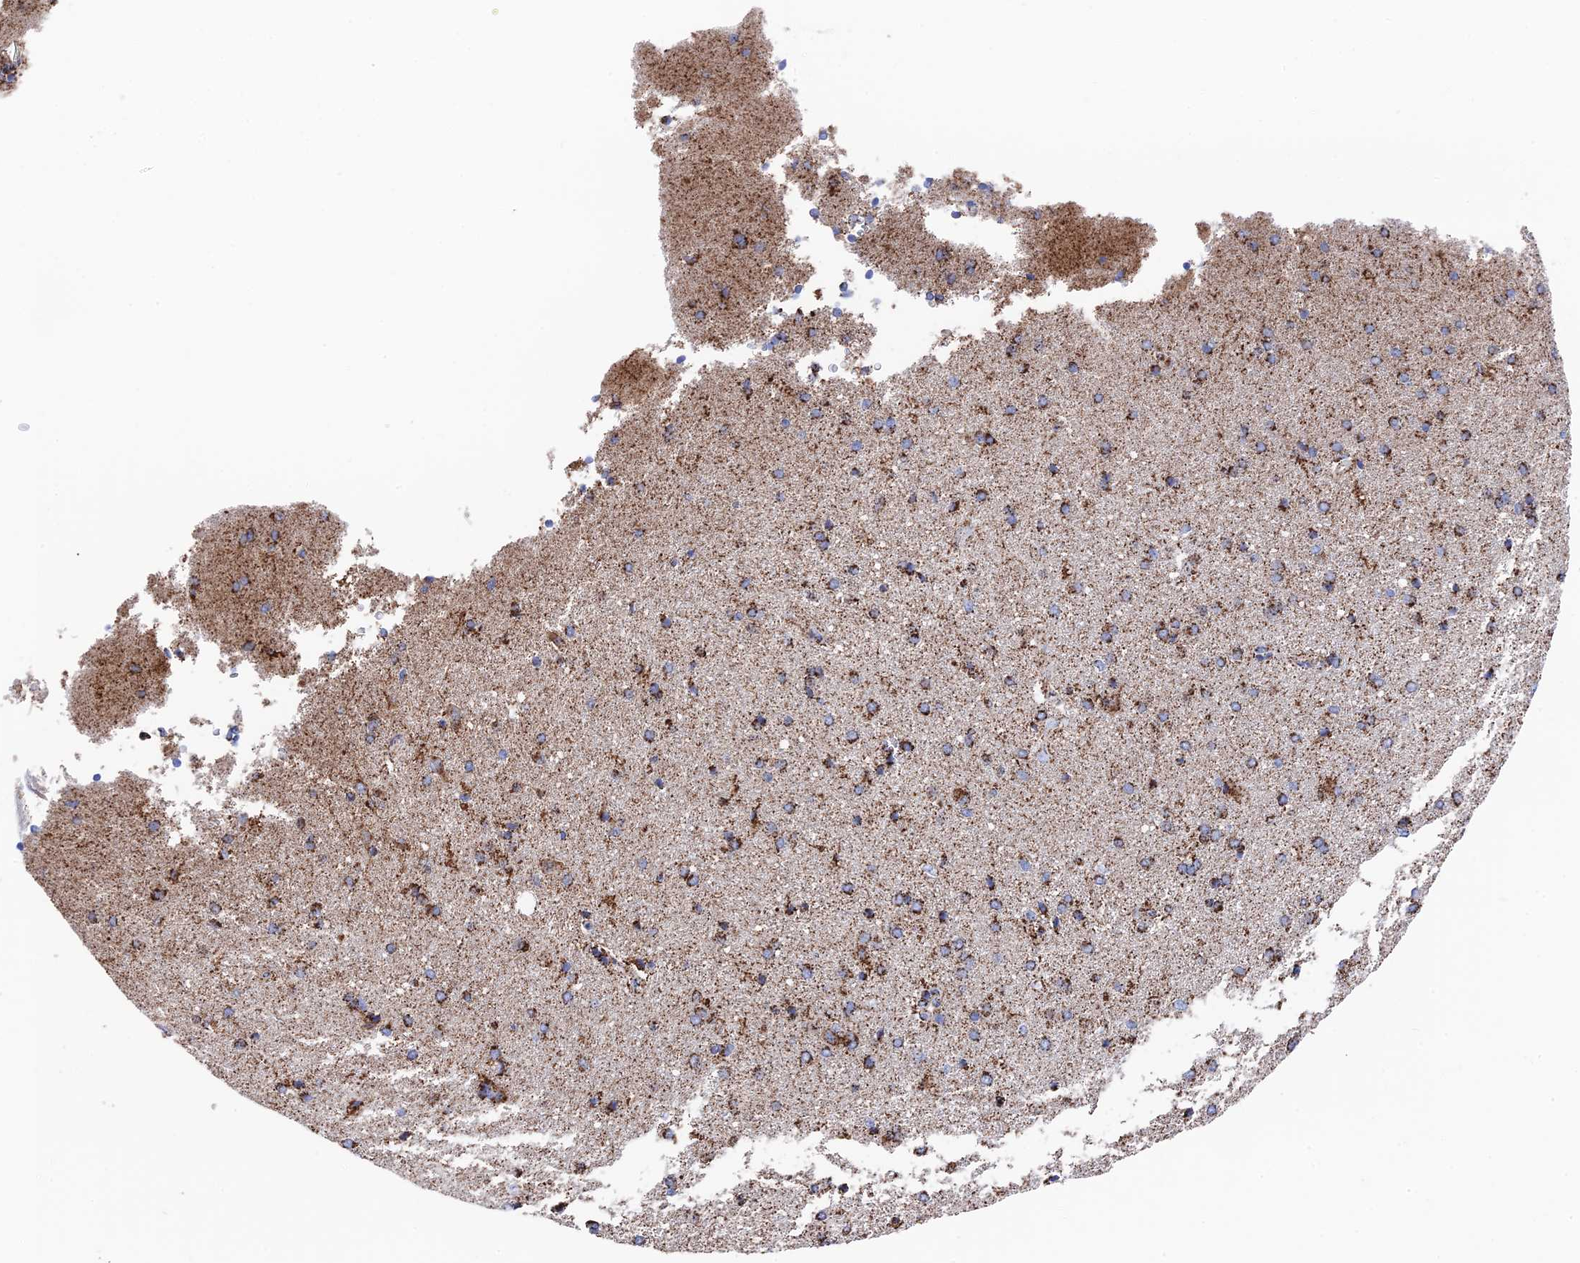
{"staining": {"intensity": "negative", "quantity": "none", "location": "none"}, "tissue": "cerebral cortex", "cell_type": "Endothelial cells", "image_type": "normal", "snomed": [{"axis": "morphology", "description": "Normal tissue, NOS"}, {"axis": "topography", "description": "Cerebral cortex"}], "caption": "High power microscopy micrograph of an immunohistochemistry (IHC) image of benign cerebral cortex, revealing no significant staining in endothelial cells. (Brightfield microscopy of DAB (3,3'-diaminobenzidine) immunohistochemistry (IHC) at high magnification).", "gene": "HAUS8", "patient": {"sex": "male", "age": 62}}